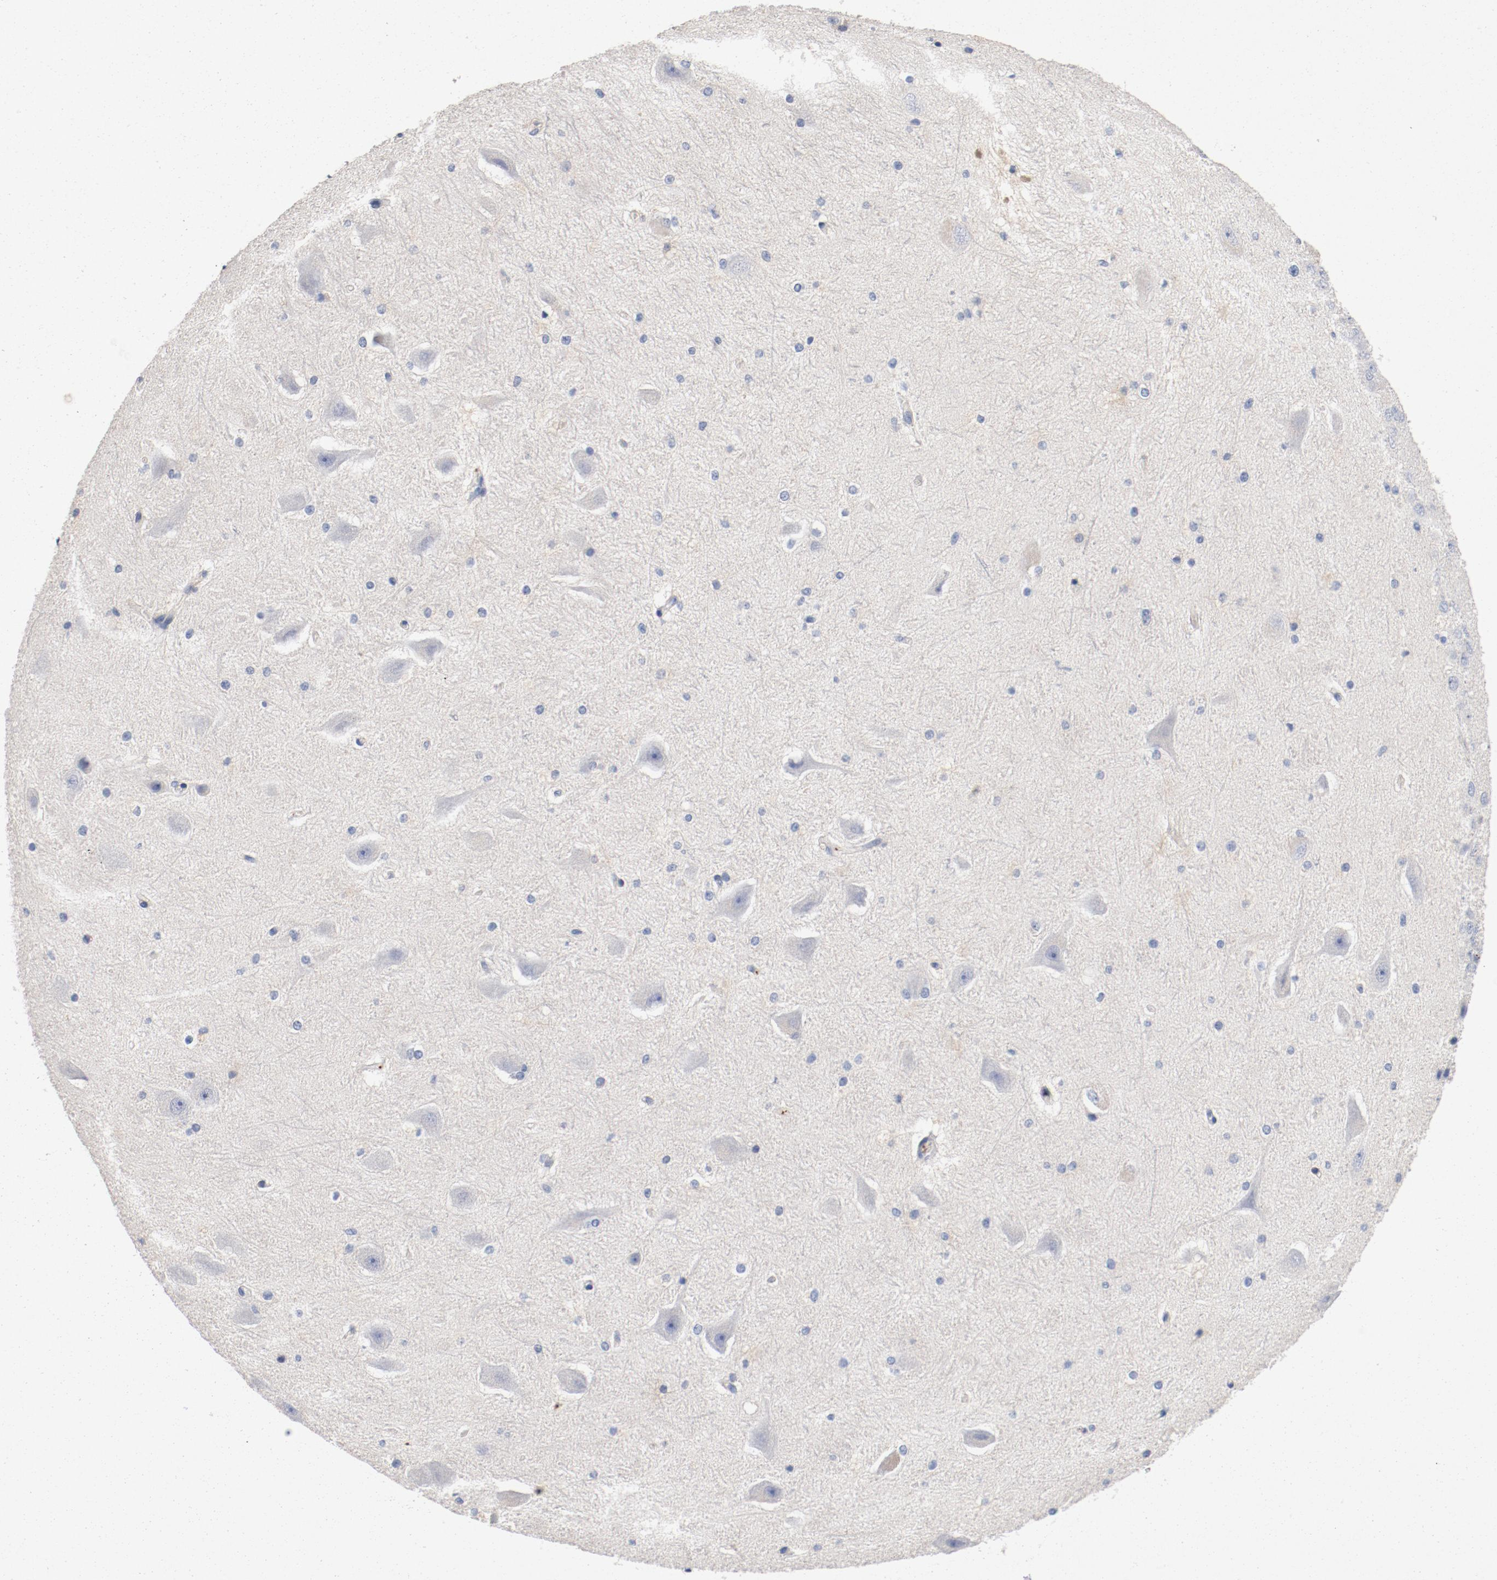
{"staining": {"intensity": "negative", "quantity": "none", "location": "none"}, "tissue": "hippocampus", "cell_type": "Glial cells", "image_type": "normal", "snomed": [{"axis": "morphology", "description": "Normal tissue, NOS"}, {"axis": "topography", "description": "Hippocampus"}], "caption": "Glial cells are negative for protein expression in benign human hippocampus. (DAB IHC visualized using brightfield microscopy, high magnification).", "gene": "PIM1", "patient": {"sex": "female", "age": 19}}